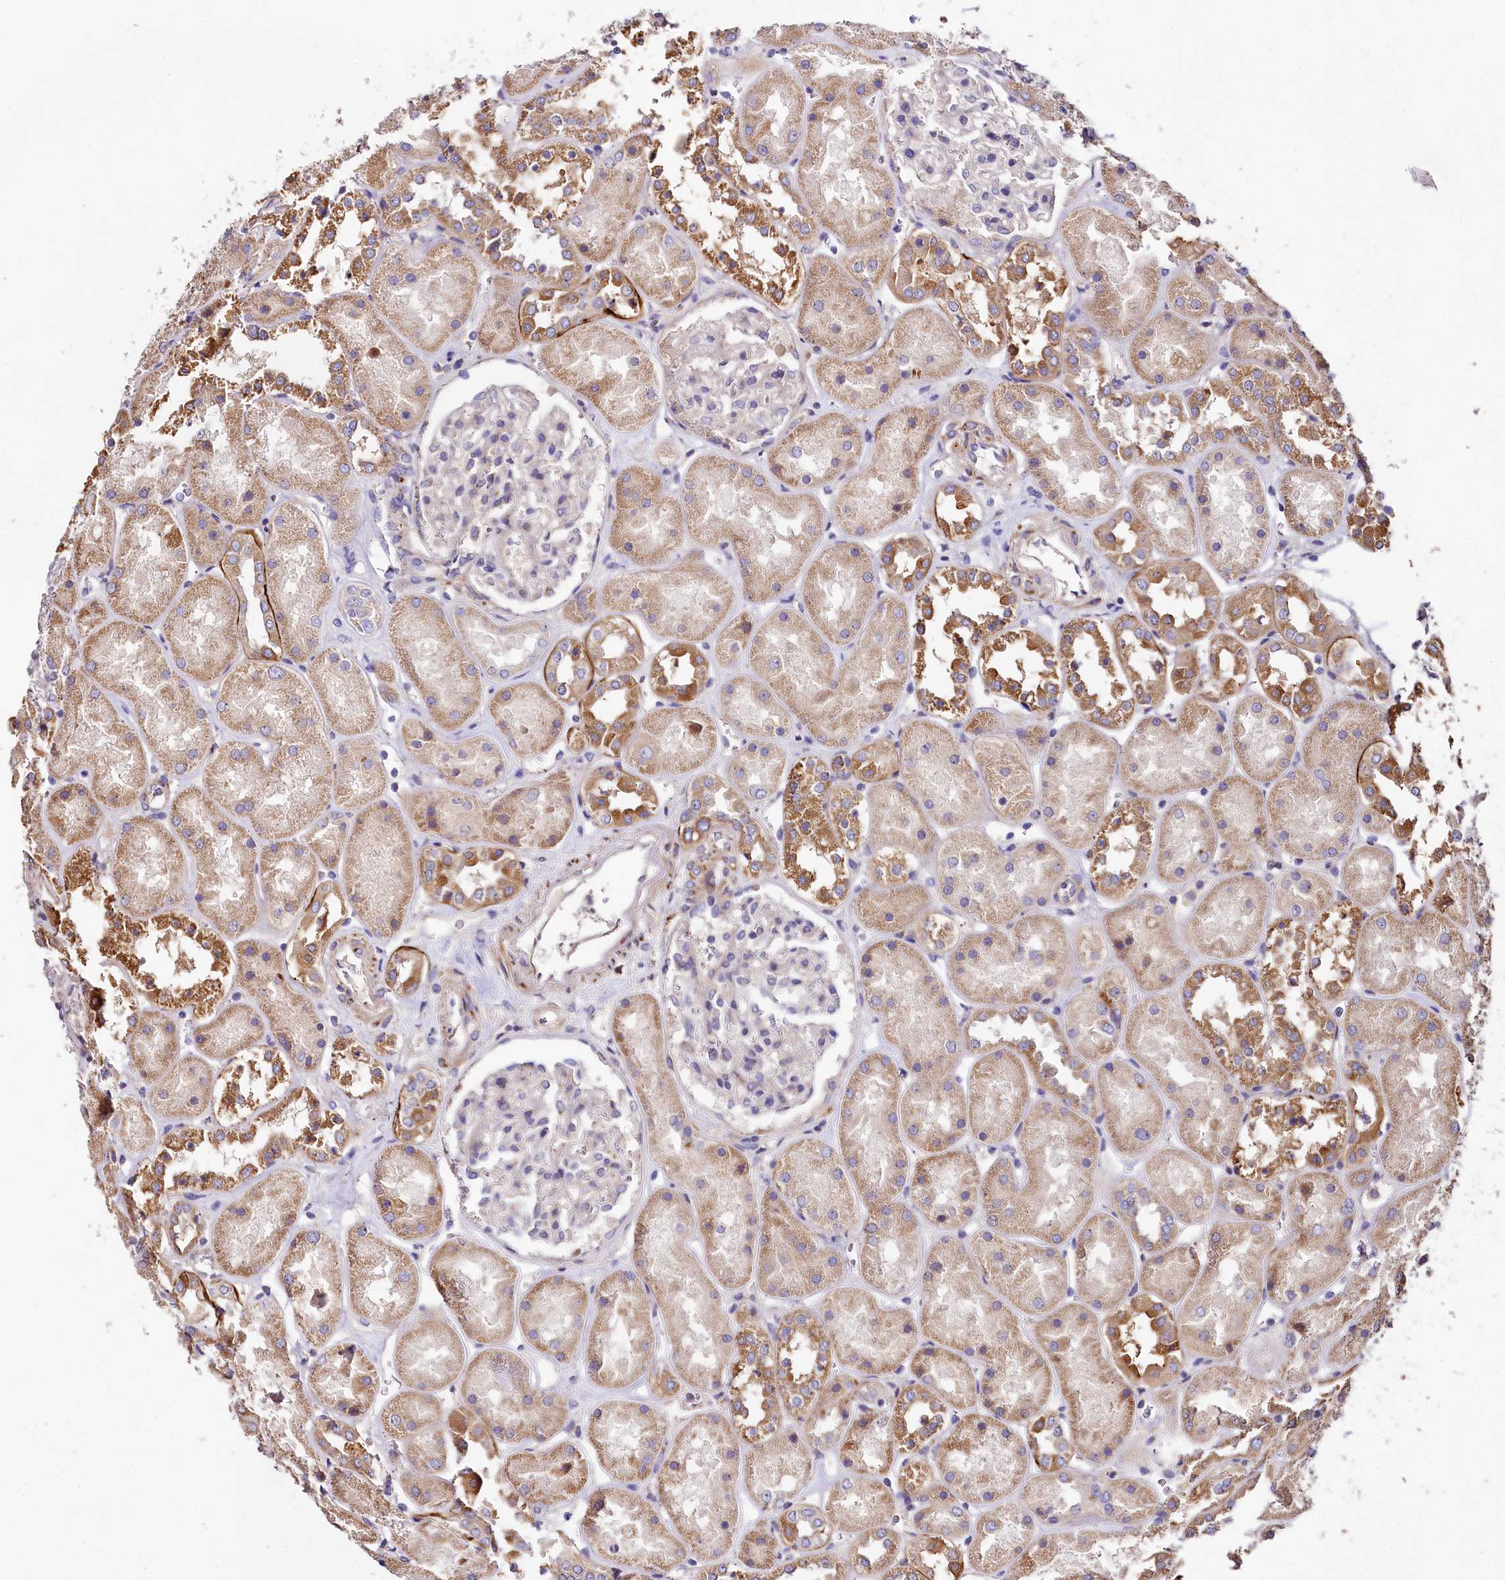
{"staining": {"intensity": "negative", "quantity": "none", "location": "none"}, "tissue": "kidney", "cell_type": "Cells in glomeruli", "image_type": "normal", "snomed": [{"axis": "morphology", "description": "Normal tissue, NOS"}, {"axis": "topography", "description": "Kidney"}], "caption": "Immunohistochemistry of unremarkable human kidney reveals no positivity in cells in glomeruli. (DAB immunohistochemistry (IHC), high magnification).", "gene": "SPRYD3", "patient": {"sex": "male", "age": 70}}